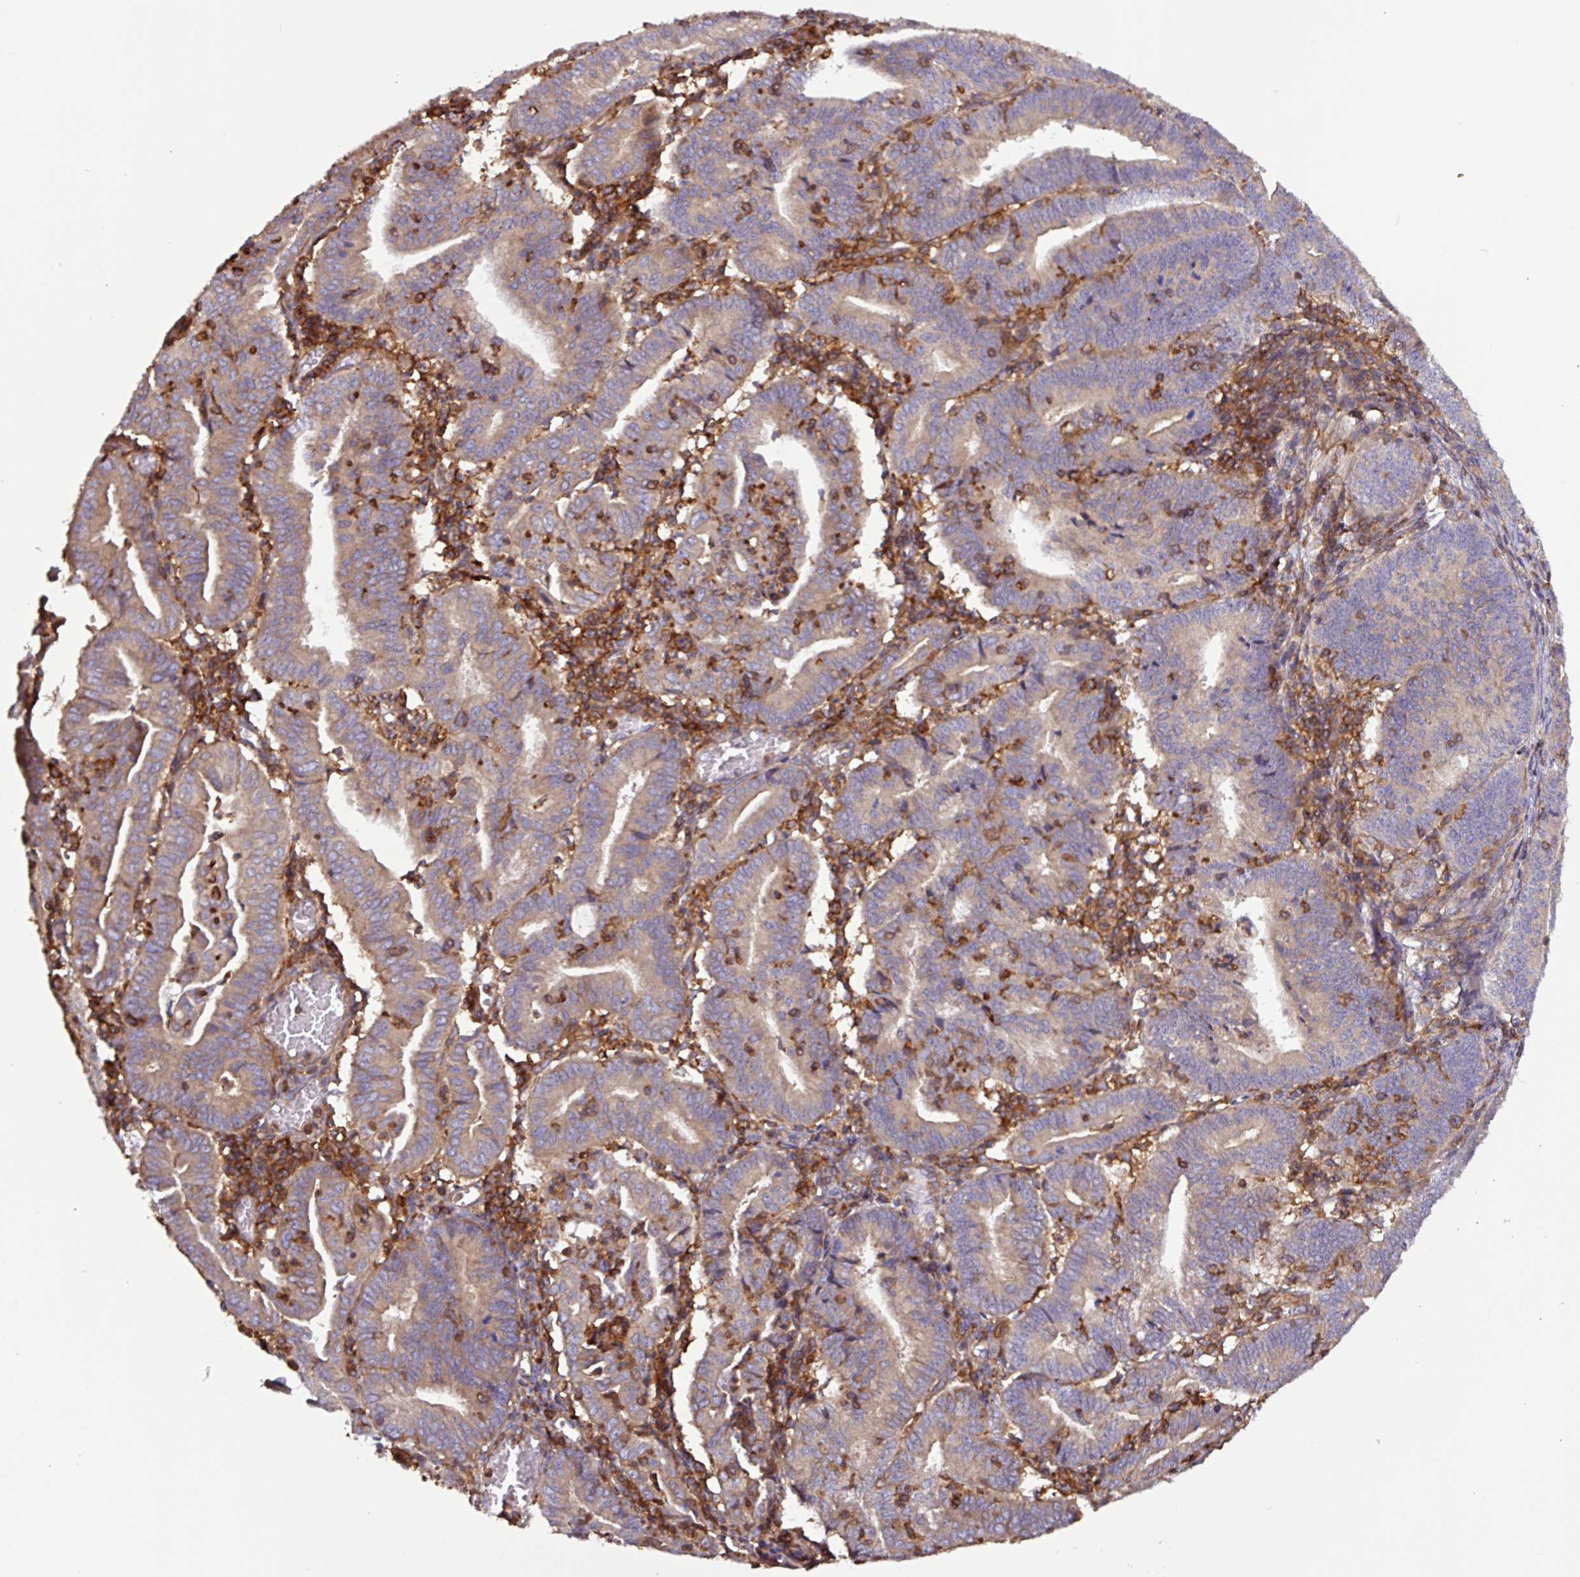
{"staining": {"intensity": "weak", "quantity": ">75%", "location": "cytoplasmic/membranous"}, "tissue": "endometrial cancer", "cell_type": "Tumor cells", "image_type": "cancer", "snomed": [{"axis": "morphology", "description": "Adenocarcinoma, NOS"}, {"axis": "topography", "description": "Endometrium"}], "caption": "Protein staining by immunohistochemistry (IHC) displays weak cytoplasmic/membranous positivity in approximately >75% of tumor cells in endometrial cancer.", "gene": "ACTR3", "patient": {"sex": "female", "age": 60}}